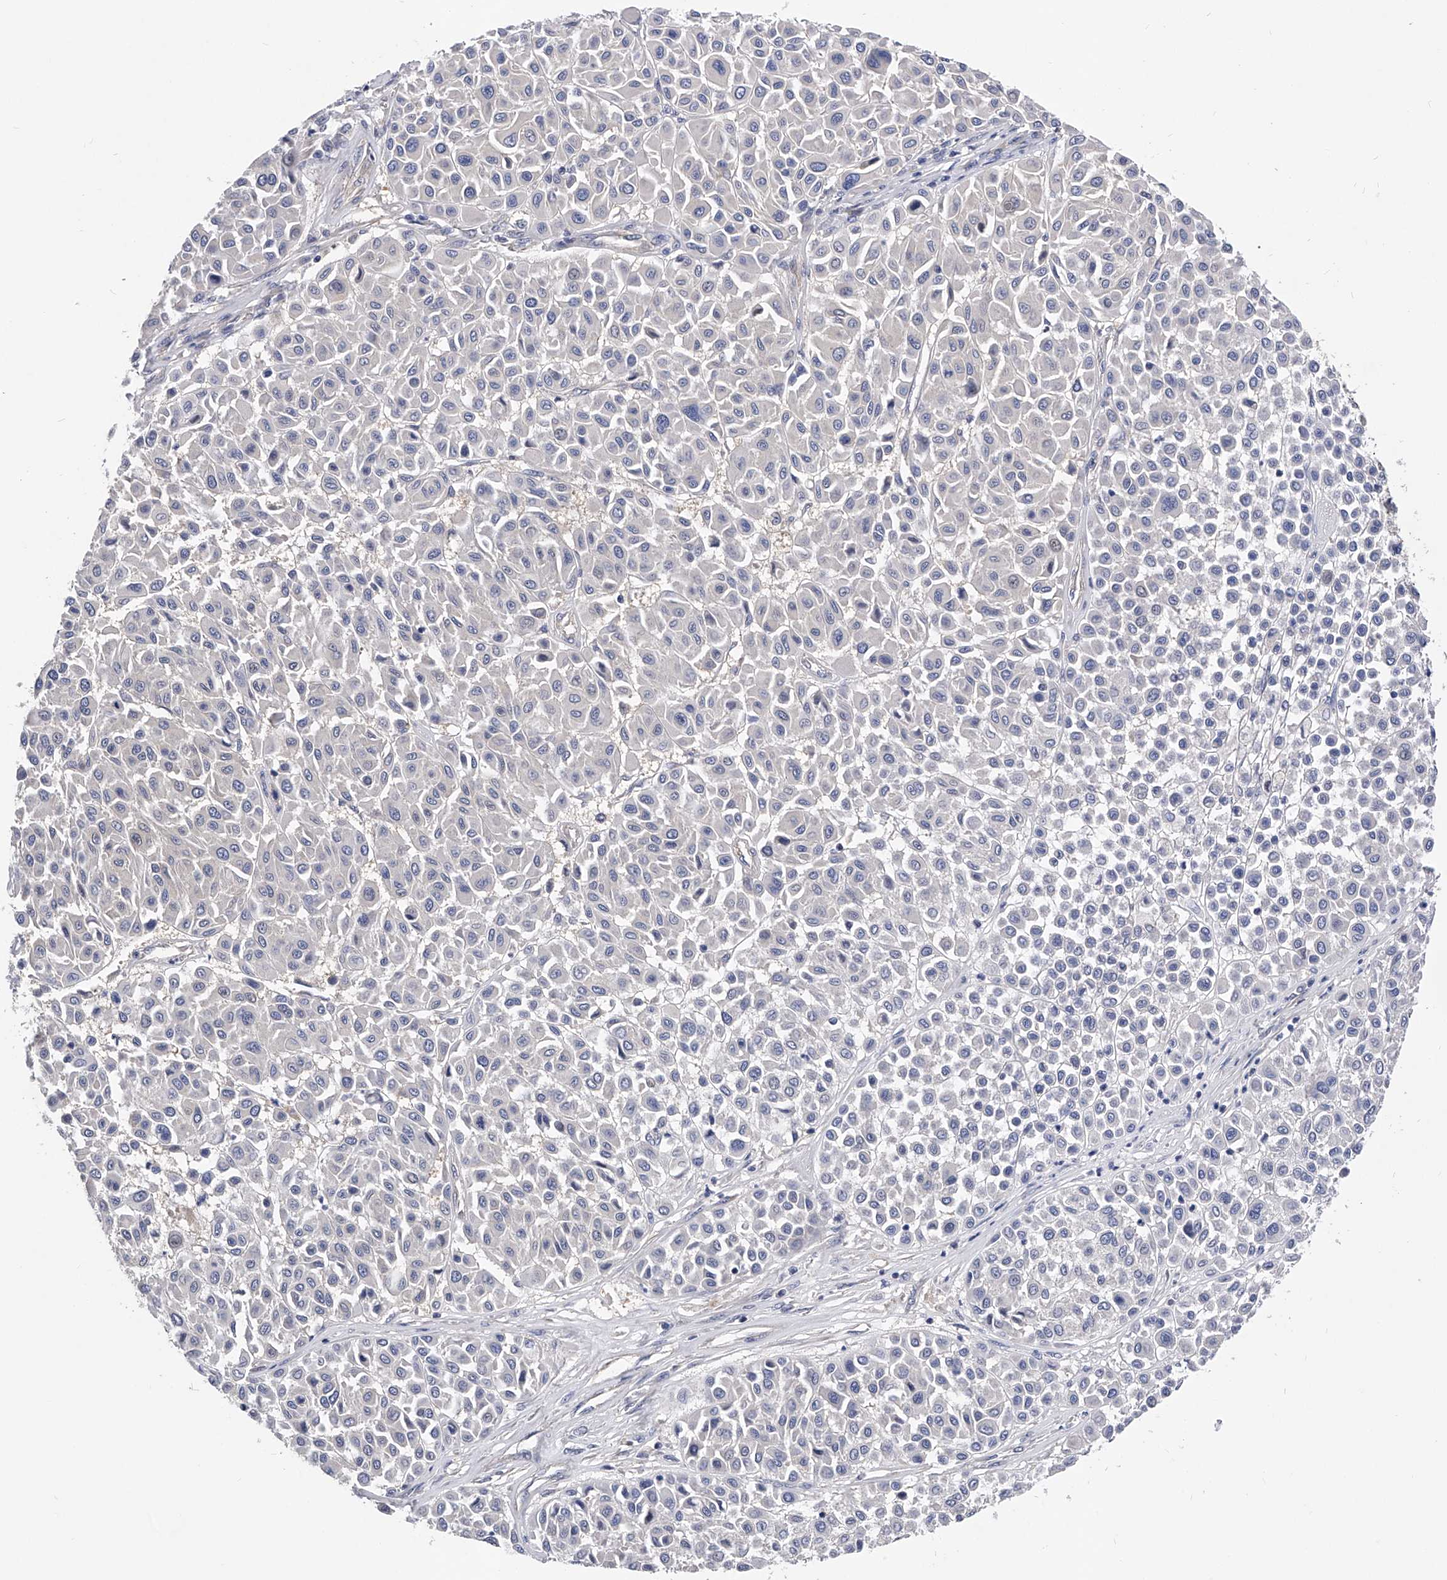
{"staining": {"intensity": "negative", "quantity": "none", "location": "none"}, "tissue": "melanoma", "cell_type": "Tumor cells", "image_type": "cancer", "snomed": [{"axis": "morphology", "description": "Malignant melanoma, Metastatic site"}, {"axis": "topography", "description": "Soft tissue"}], "caption": "Human melanoma stained for a protein using immunohistochemistry demonstrates no expression in tumor cells.", "gene": "PPP5C", "patient": {"sex": "male", "age": 41}}